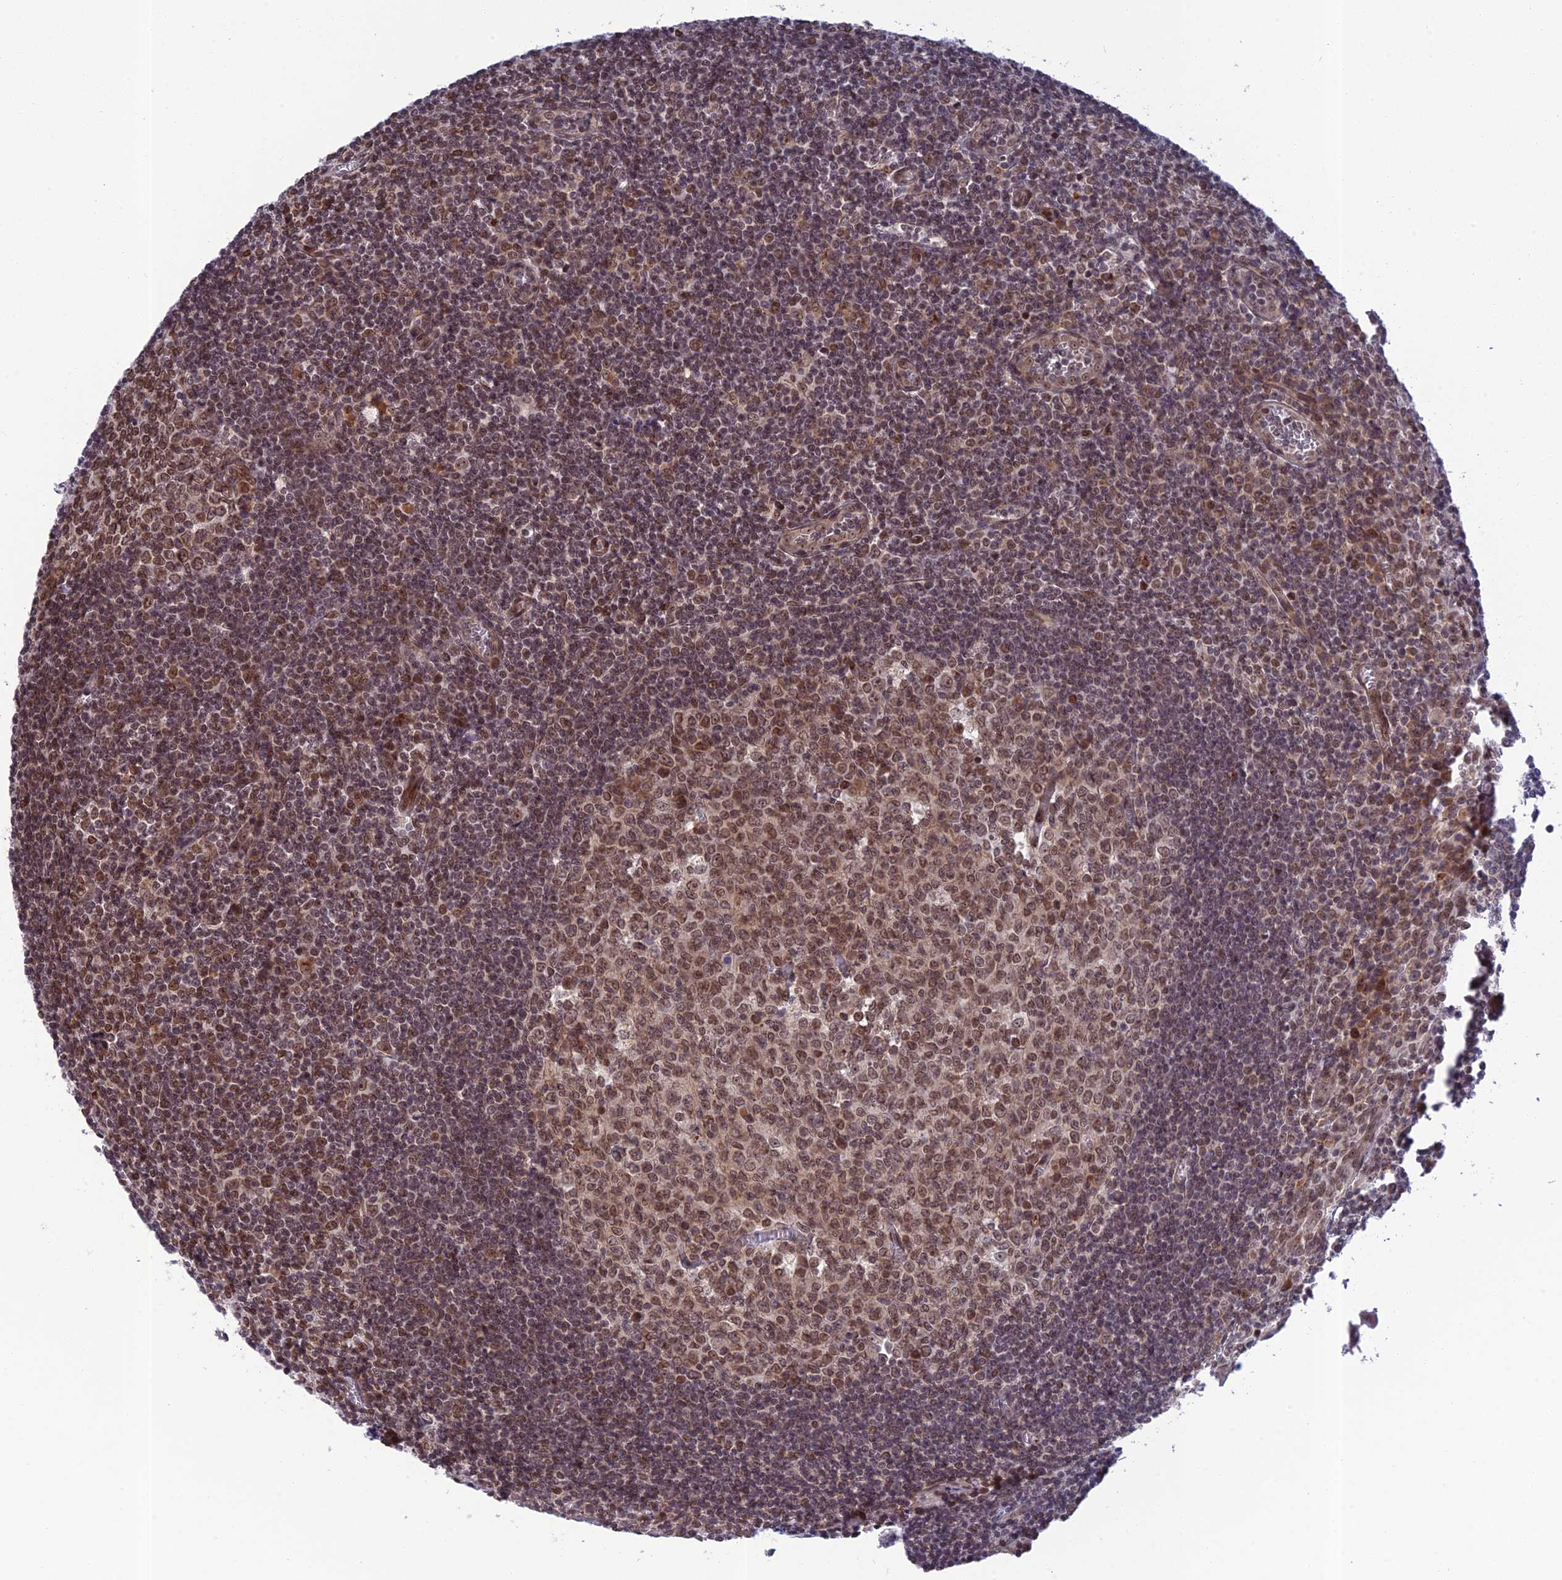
{"staining": {"intensity": "moderate", "quantity": ">75%", "location": "cytoplasmic/membranous,nuclear"}, "tissue": "tonsil", "cell_type": "Germinal center cells", "image_type": "normal", "snomed": [{"axis": "morphology", "description": "Normal tissue, NOS"}, {"axis": "topography", "description": "Tonsil"}], "caption": "This is an image of immunohistochemistry (IHC) staining of unremarkable tonsil, which shows moderate staining in the cytoplasmic/membranous,nuclear of germinal center cells.", "gene": "REXO1", "patient": {"sex": "male", "age": 27}}